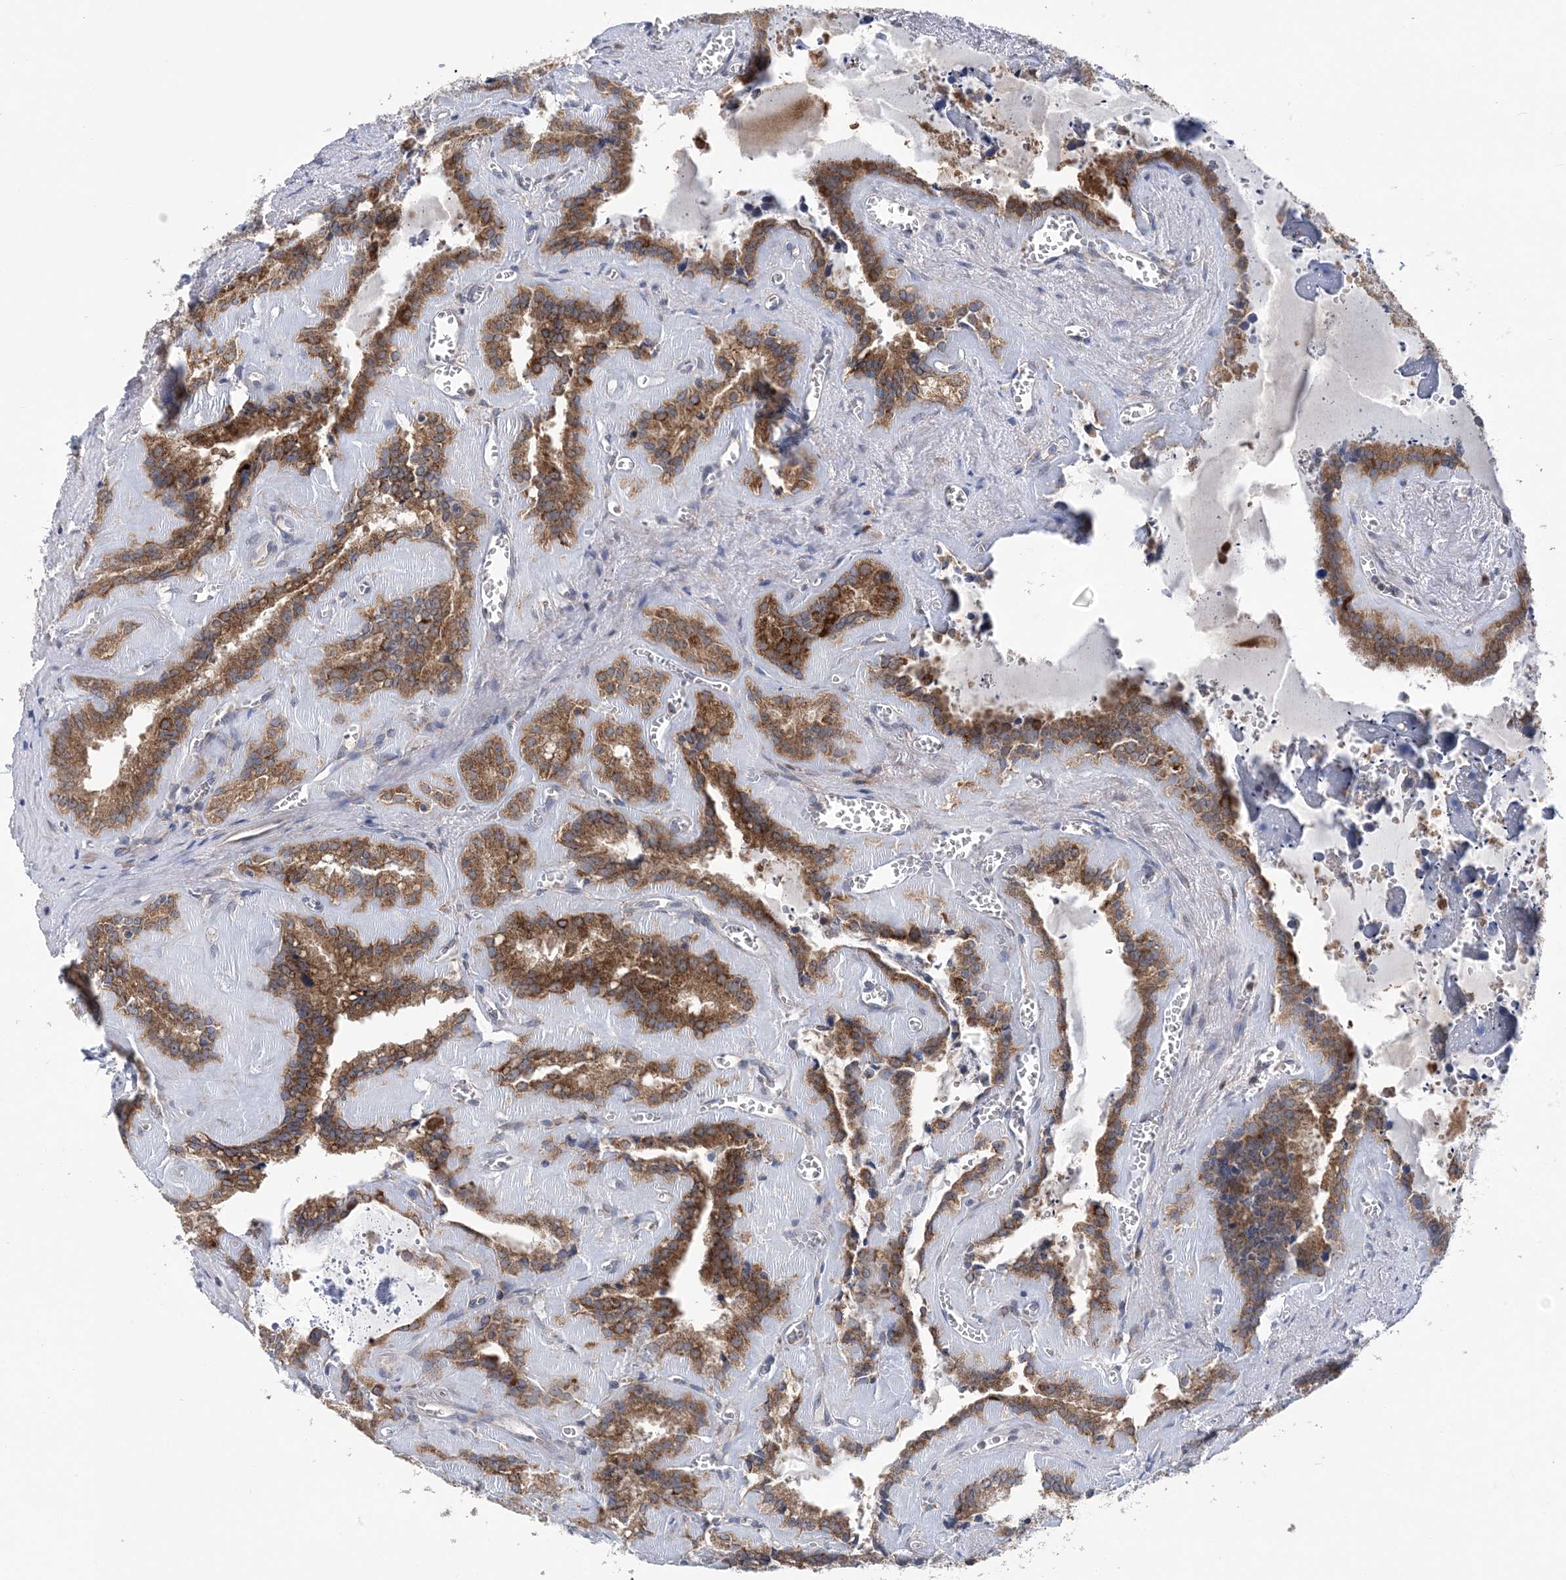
{"staining": {"intensity": "strong", "quantity": ">75%", "location": "cytoplasmic/membranous"}, "tissue": "seminal vesicle", "cell_type": "Glandular cells", "image_type": "normal", "snomed": [{"axis": "morphology", "description": "Normal tissue, NOS"}, {"axis": "topography", "description": "Prostate"}, {"axis": "topography", "description": "Seminal veicle"}], "caption": "Unremarkable seminal vesicle shows strong cytoplasmic/membranous expression in approximately >75% of glandular cells (brown staining indicates protein expression, while blue staining denotes nuclei)..", "gene": "COPE", "patient": {"sex": "male", "age": 59}}